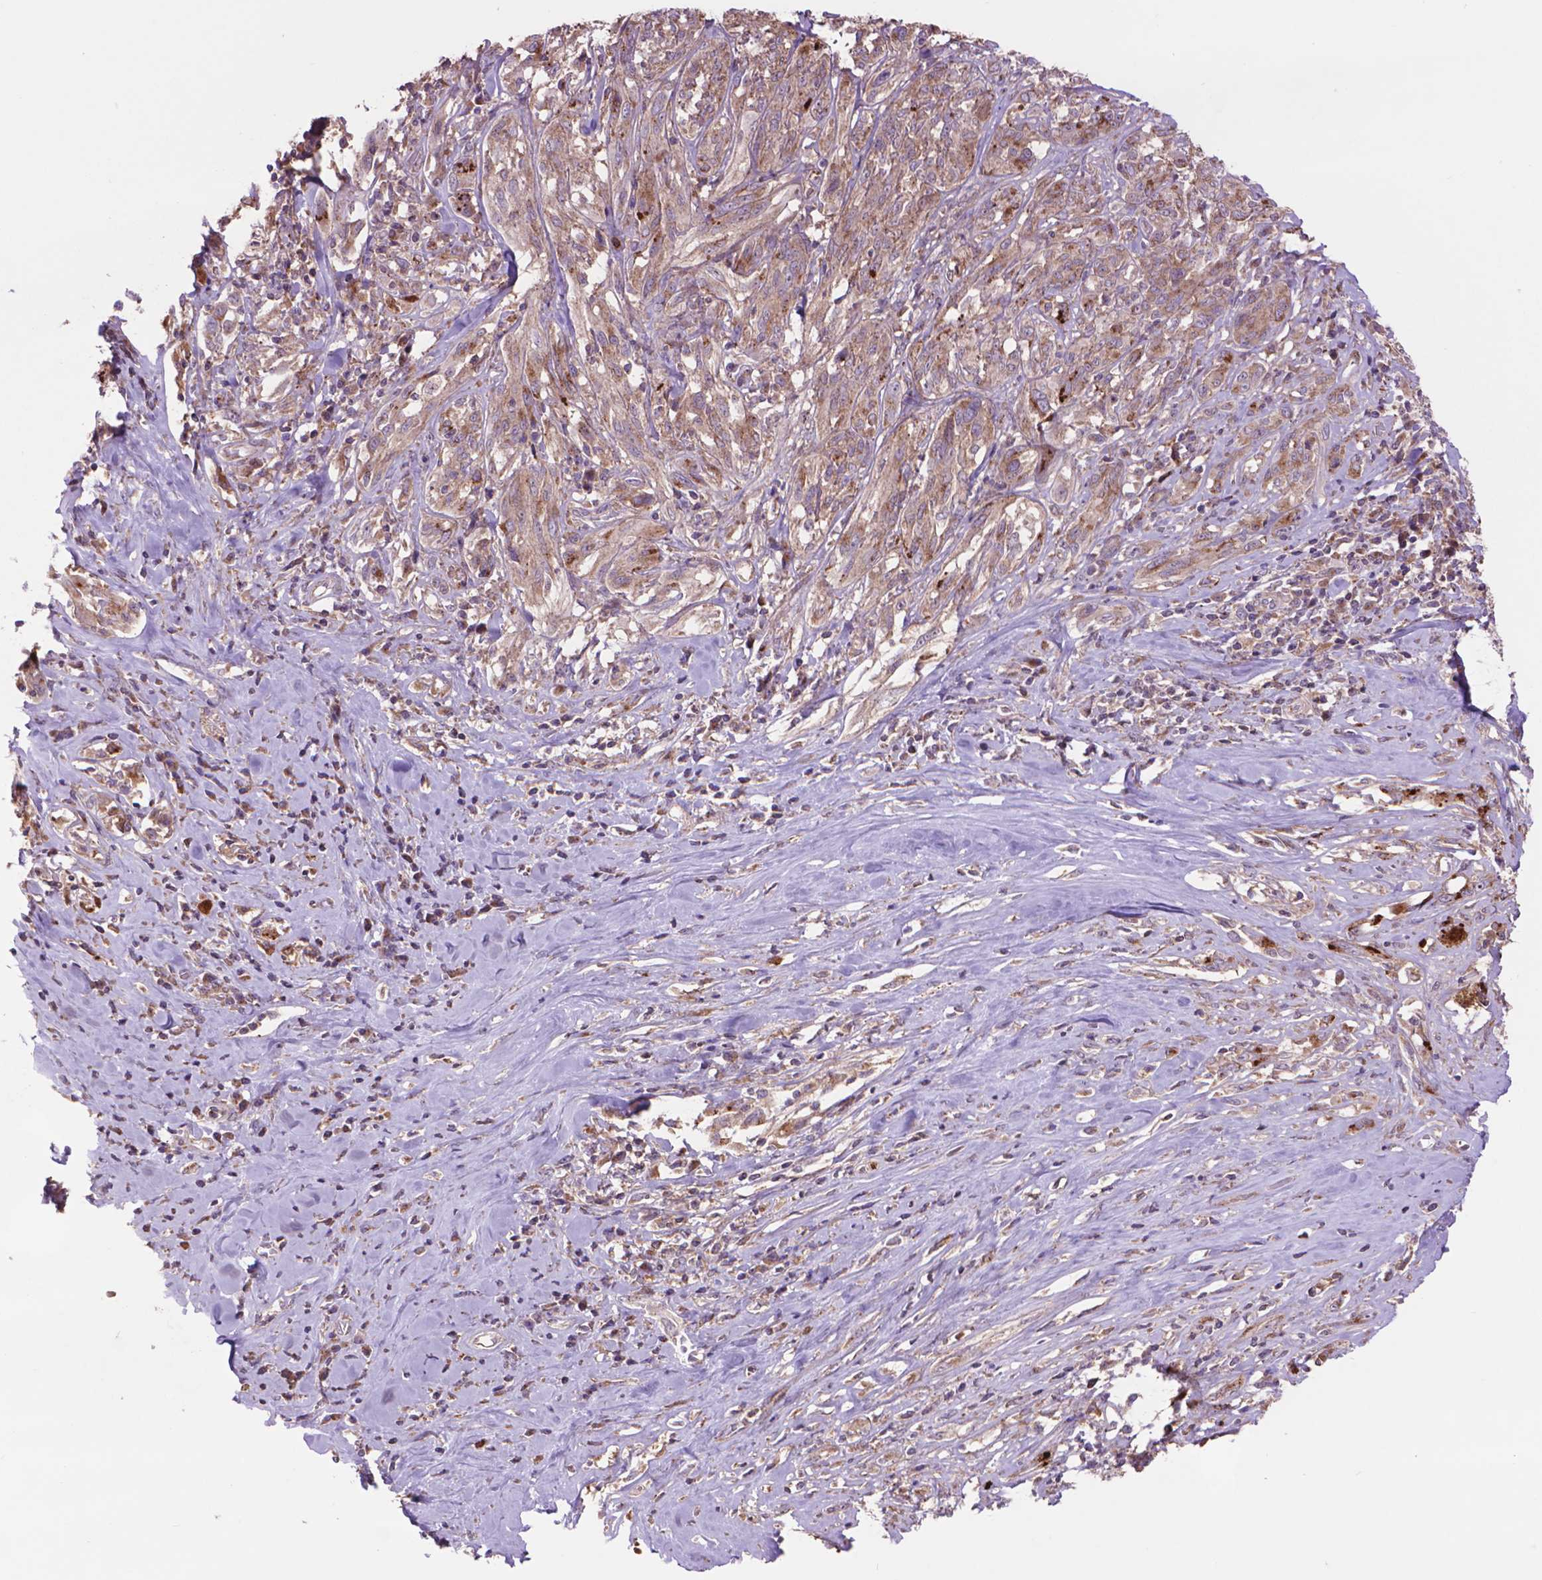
{"staining": {"intensity": "weak", "quantity": "25%-75%", "location": "cytoplasmic/membranous"}, "tissue": "melanoma", "cell_type": "Tumor cells", "image_type": "cancer", "snomed": [{"axis": "morphology", "description": "Malignant melanoma, NOS"}, {"axis": "topography", "description": "Skin"}], "caption": "A photomicrograph of melanoma stained for a protein shows weak cytoplasmic/membranous brown staining in tumor cells.", "gene": "GLB1", "patient": {"sex": "female", "age": 91}}